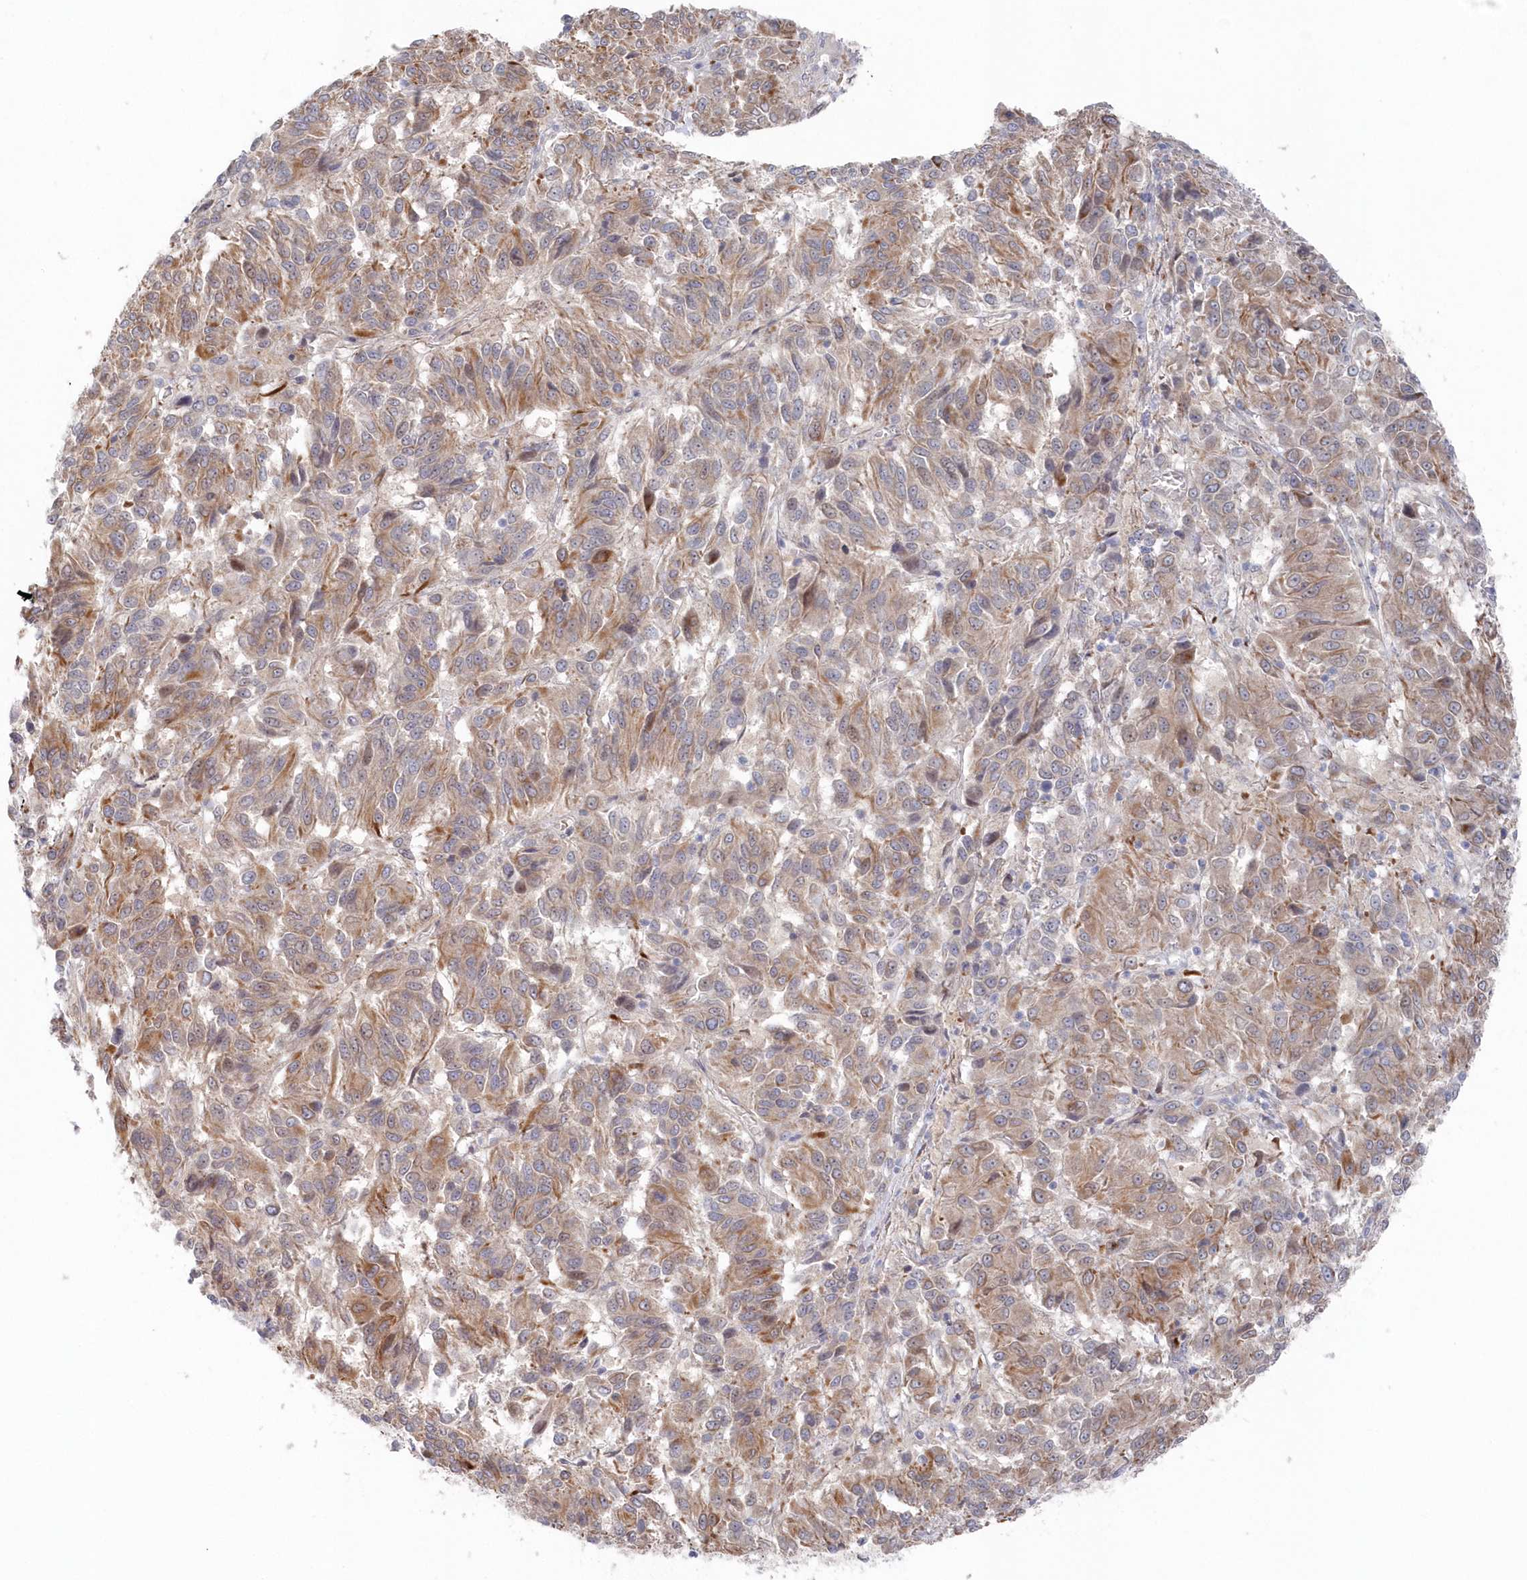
{"staining": {"intensity": "weak", "quantity": ">75%", "location": "cytoplasmic/membranous"}, "tissue": "melanoma", "cell_type": "Tumor cells", "image_type": "cancer", "snomed": [{"axis": "morphology", "description": "Malignant melanoma, Metastatic site"}, {"axis": "topography", "description": "Lung"}], "caption": "Malignant melanoma (metastatic site) stained with DAB (3,3'-diaminobenzidine) IHC shows low levels of weak cytoplasmic/membranous expression in approximately >75% of tumor cells.", "gene": "KIAA1586", "patient": {"sex": "male", "age": 64}}